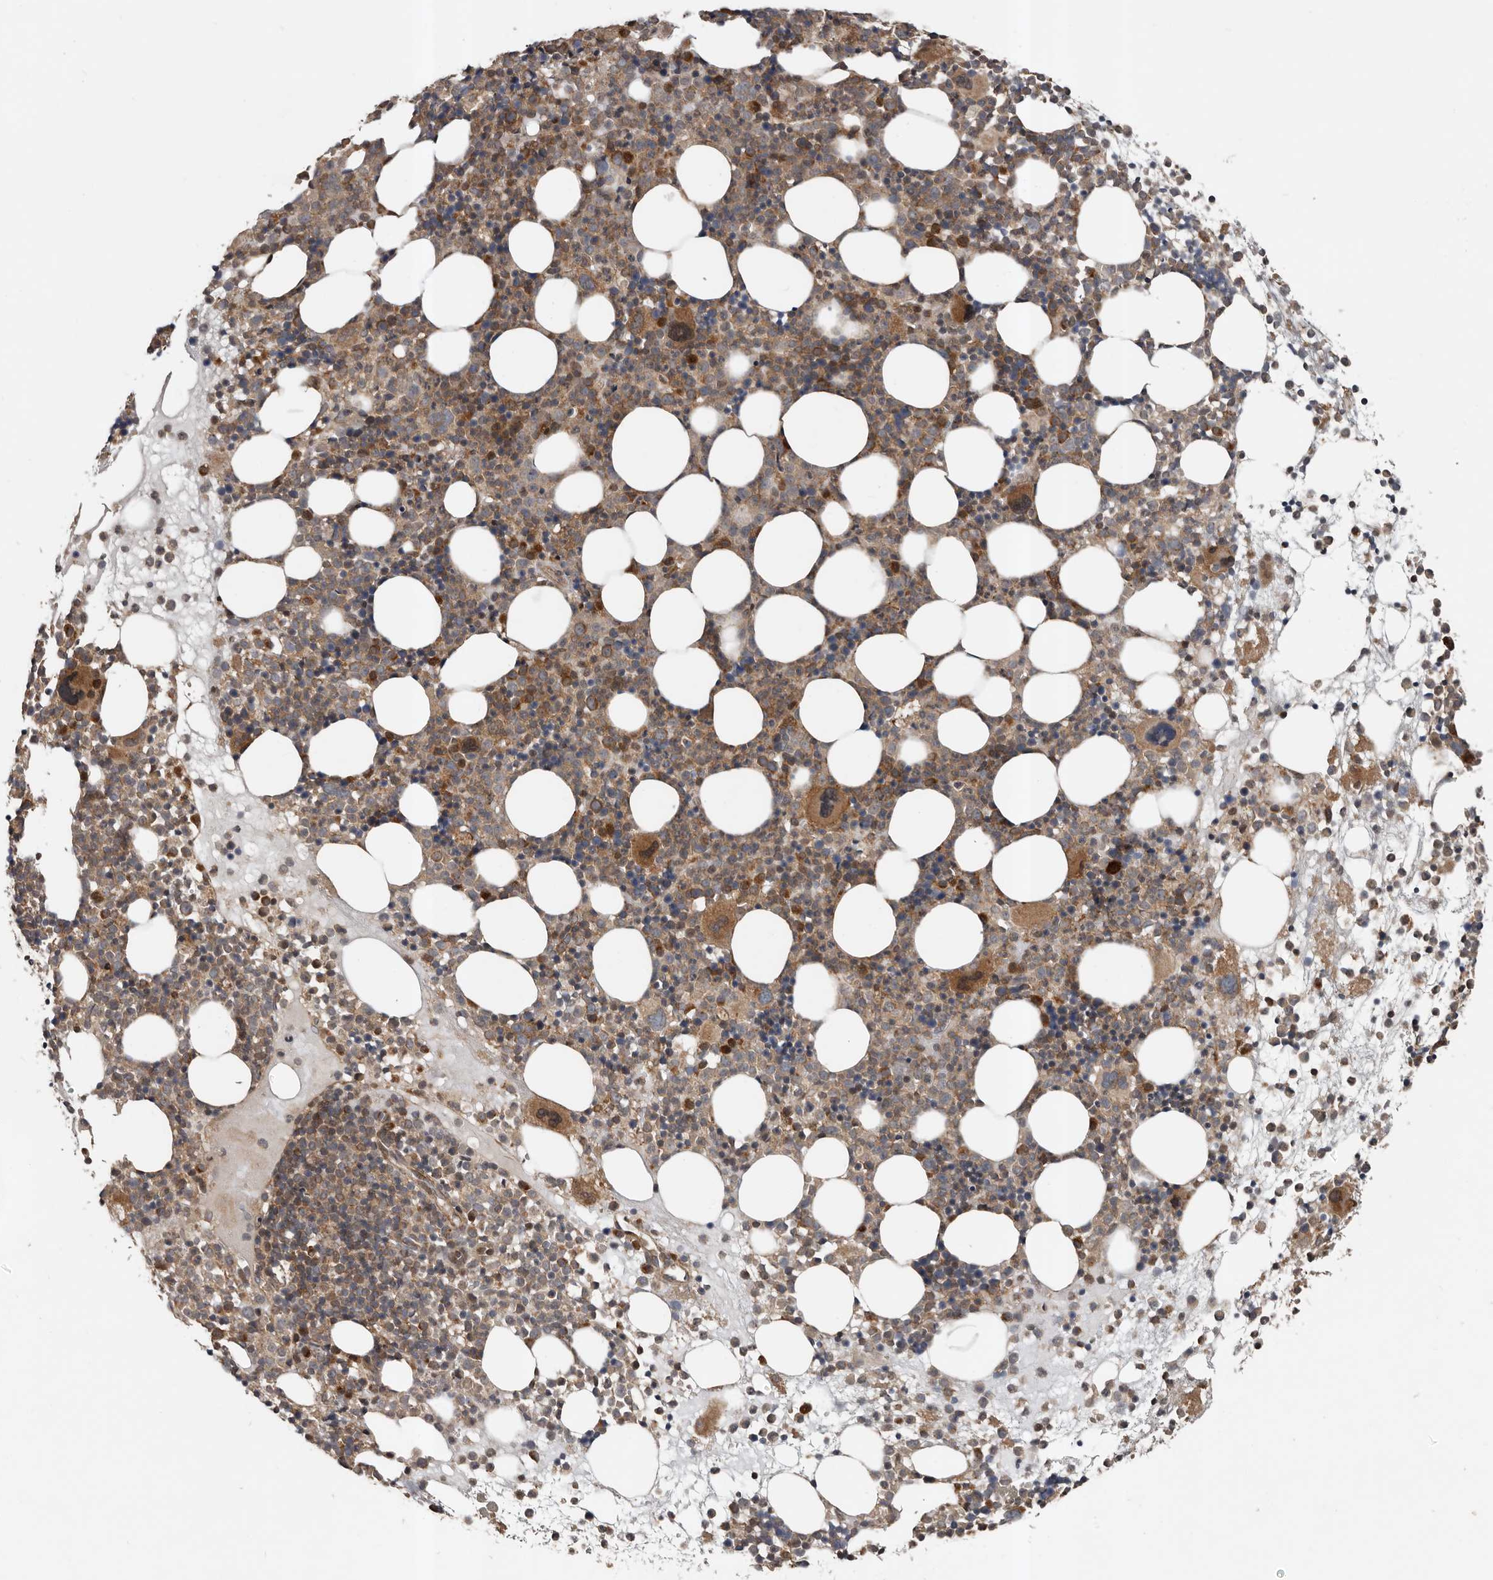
{"staining": {"intensity": "moderate", "quantity": ">75%", "location": "cytoplasmic/membranous"}, "tissue": "bone marrow", "cell_type": "Hematopoietic cells", "image_type": "normal", "snomed": [{"axis": "morphology", "description": "Normal tissue, NOS"}, {"axis": "topography", "description": "Bone marrow"}], "caption": "An image of bone marrow stained for a protein demonstrates moderate cytoplasmic/membranous brown staining in hematopoietic cells. (DAB = brown stain, brightfield microscopy at high magnification).", "gene": "CCDC190", "patient": {"sex": "female", "age": 57}}